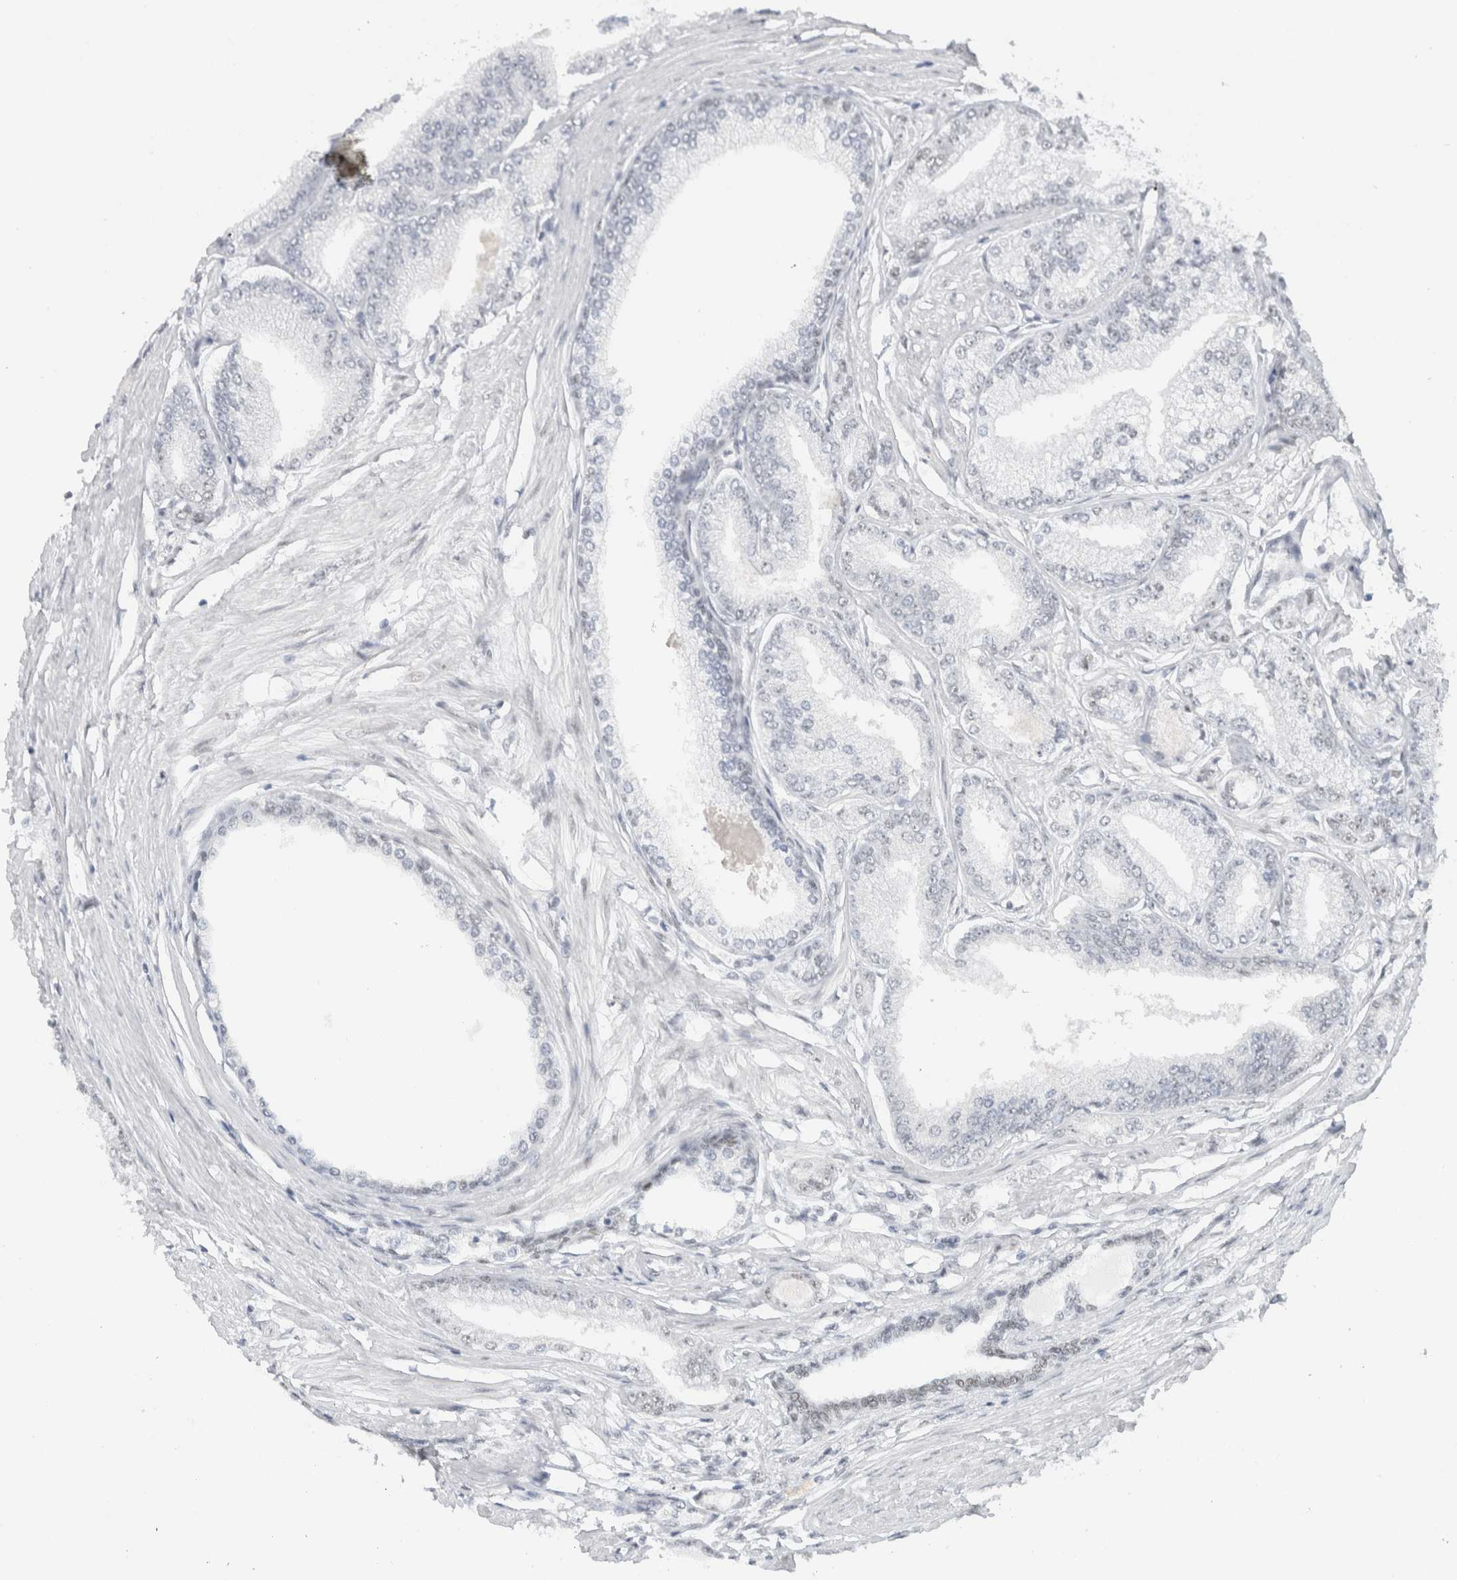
{"staining": {"intensity": "negative", "quantity": "none", "location": "none"}, "tissue": "prostate cancer", "cell_type": "Tumor cells", "image_type": "cancer", "snomed": [{"axis": "morphology", "description": "Adenocarcinoma, Low grade"}, {"axis": "topography", "description": "Prostate"}], "caption": "Prostate low-grade adenocarcinoma was stained to show a protein in brown. There is no significant positivity in tumor cells. (DAB IHC with hematoxylin counter stain).", "gene": "COPS7A", "patient": {"sex": "male", "age": 52}}